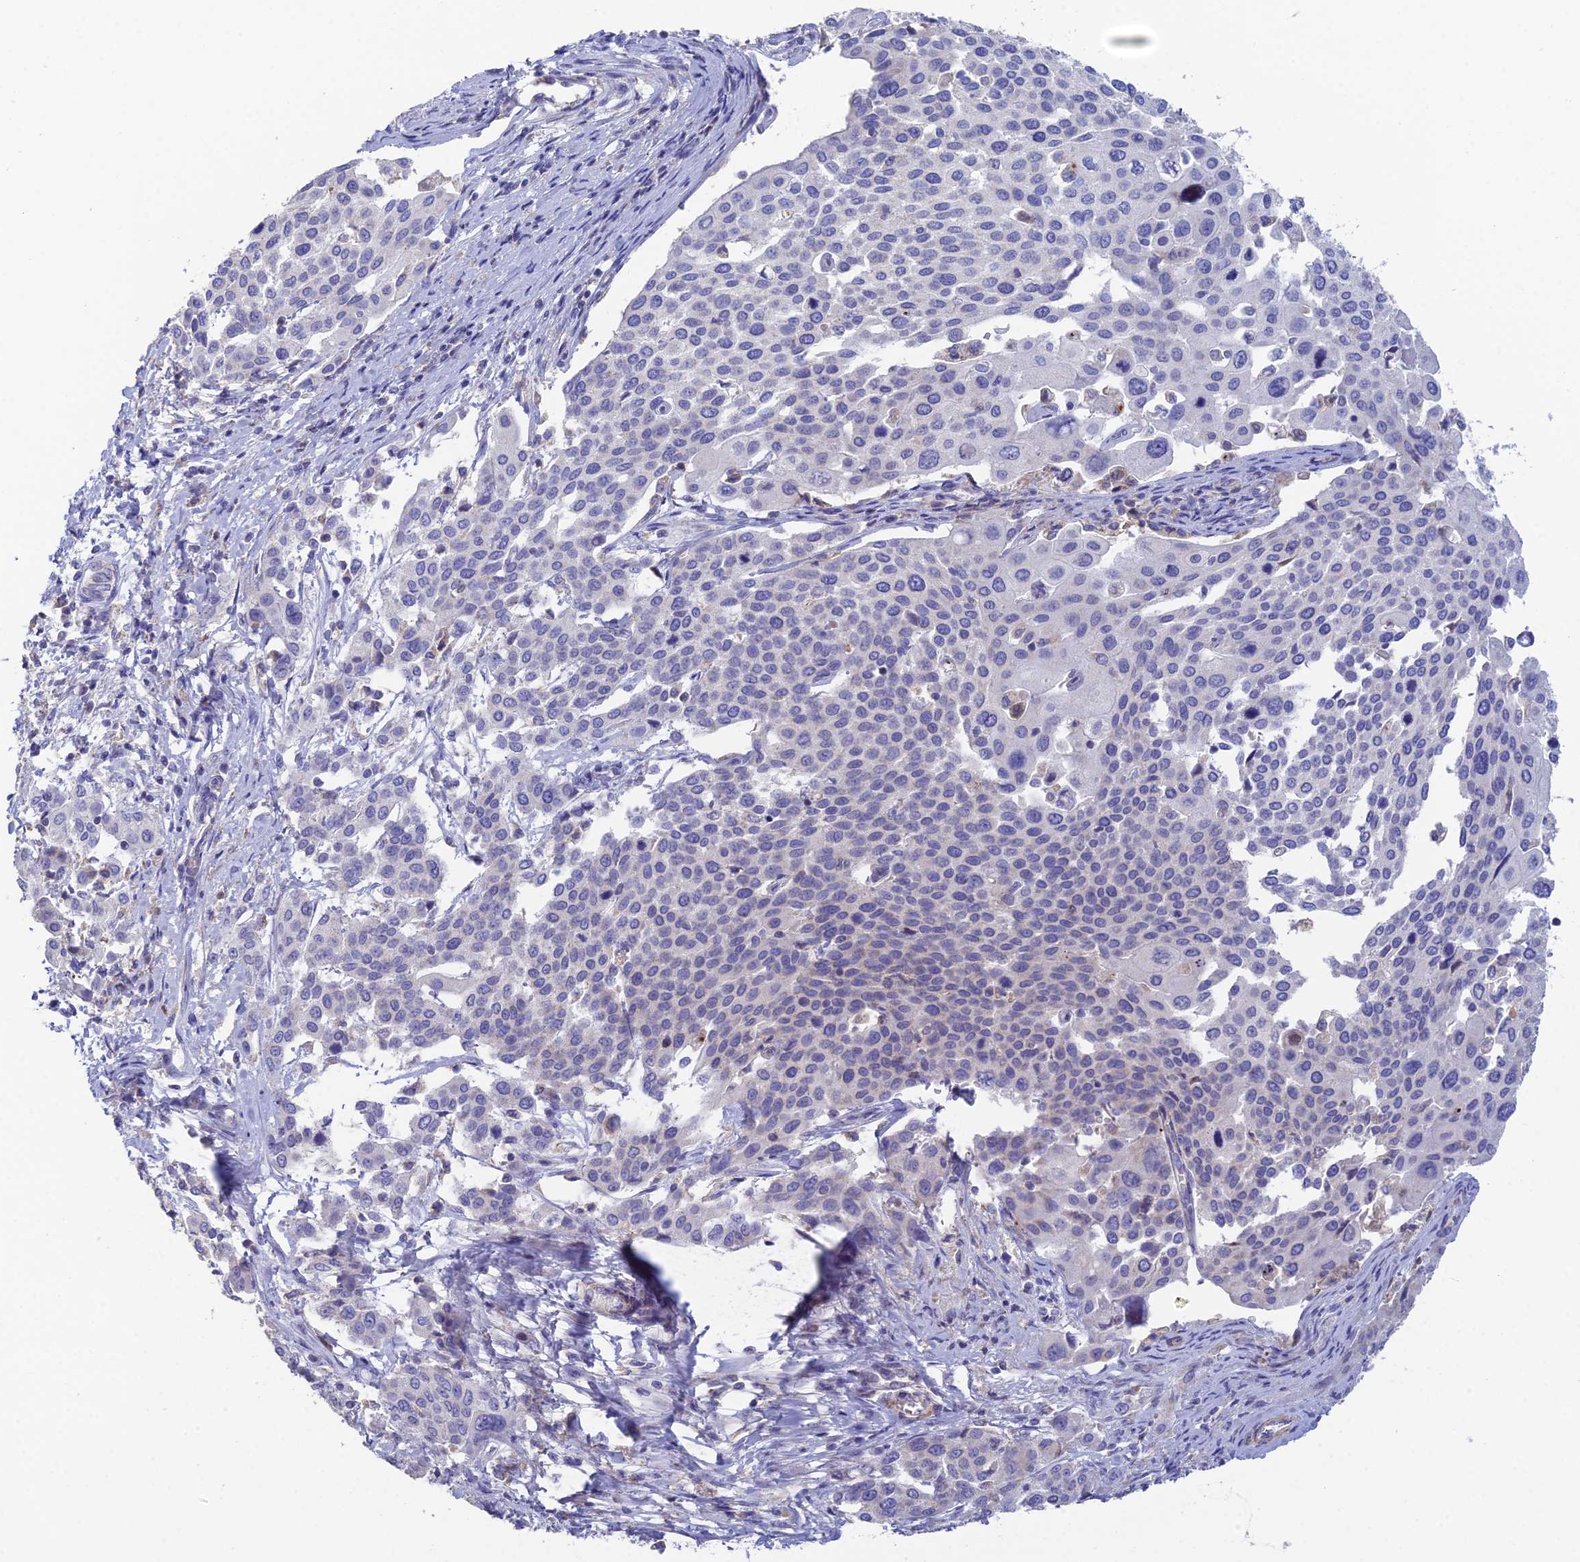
{"staining": {"intensity": "moderate", "quantity": ">75%", "location": "cytoplasmic/membranous"}, "tissue": "cervical cancer", "cell_type": "Tumor cells", "image_type": "cancer", "snomed": [{"axis": "morphology", "description": "Squamous cell carcinoma, NOS"}, {"axis": "topography", "description": "Cervix"}], "caption": "A brown stain labels moderate cytoplasmic/membranous positivity of a protein in cervical cancer tumor cells.", "gene": "CSPG4", "patient": {"sex": "female", "age": 44}}